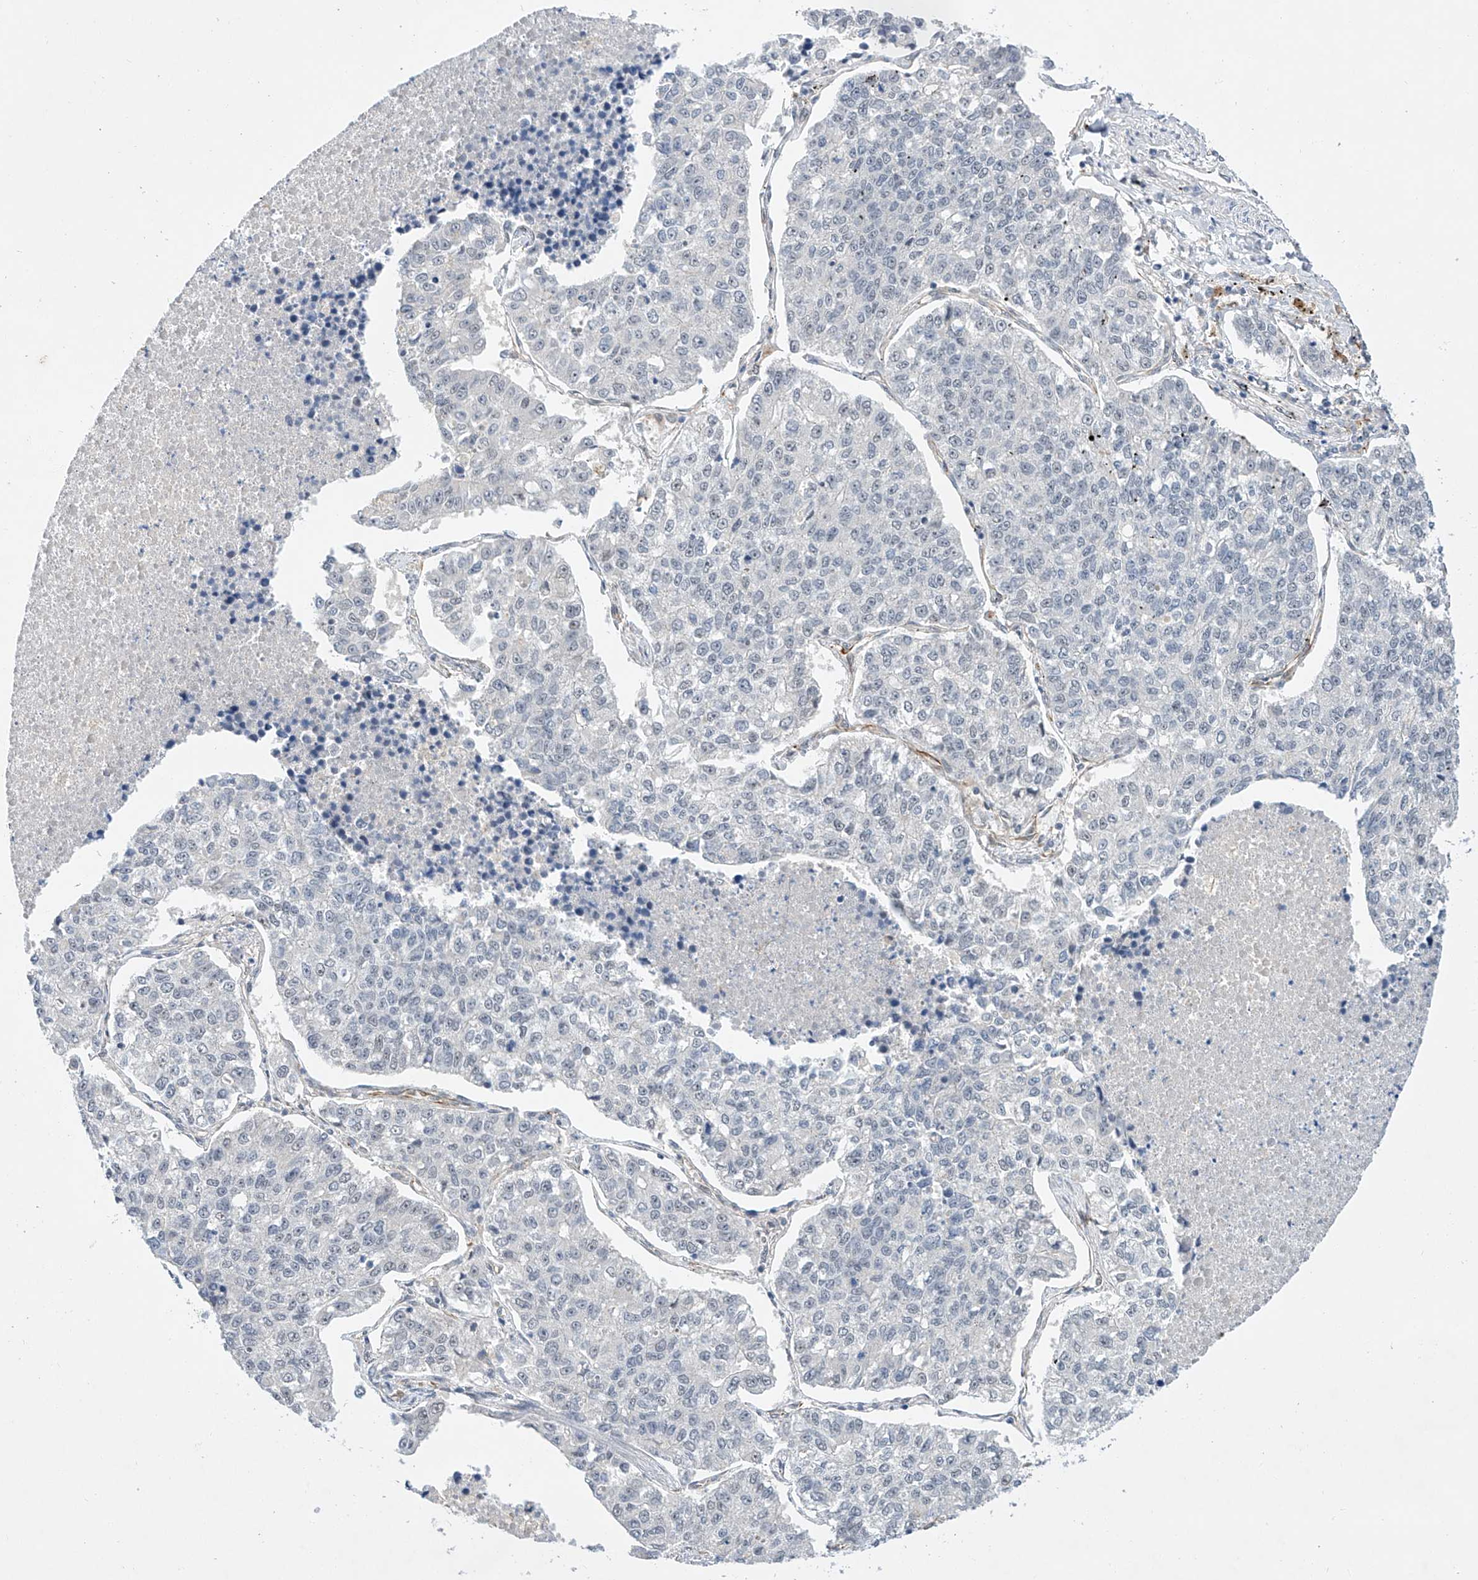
{"staining": {"intensity": "negative", "quantity": "none", "location": "none"}, "tissue": "lung cancer", "cell_type": "Tumor cells", "image_type": "cancer", "snomed": [{"axis": "morphology", "description": "Adenocarcinoma, NOS"}, {"axis": "topography", "description": "Lung"}], "caption": "Lung adenocarcinoma was stained to show a protein in brown. There is no significant staining in tumor cells.", "gene": "AMD1", "patient": {"sex": "male", "age": 49}}